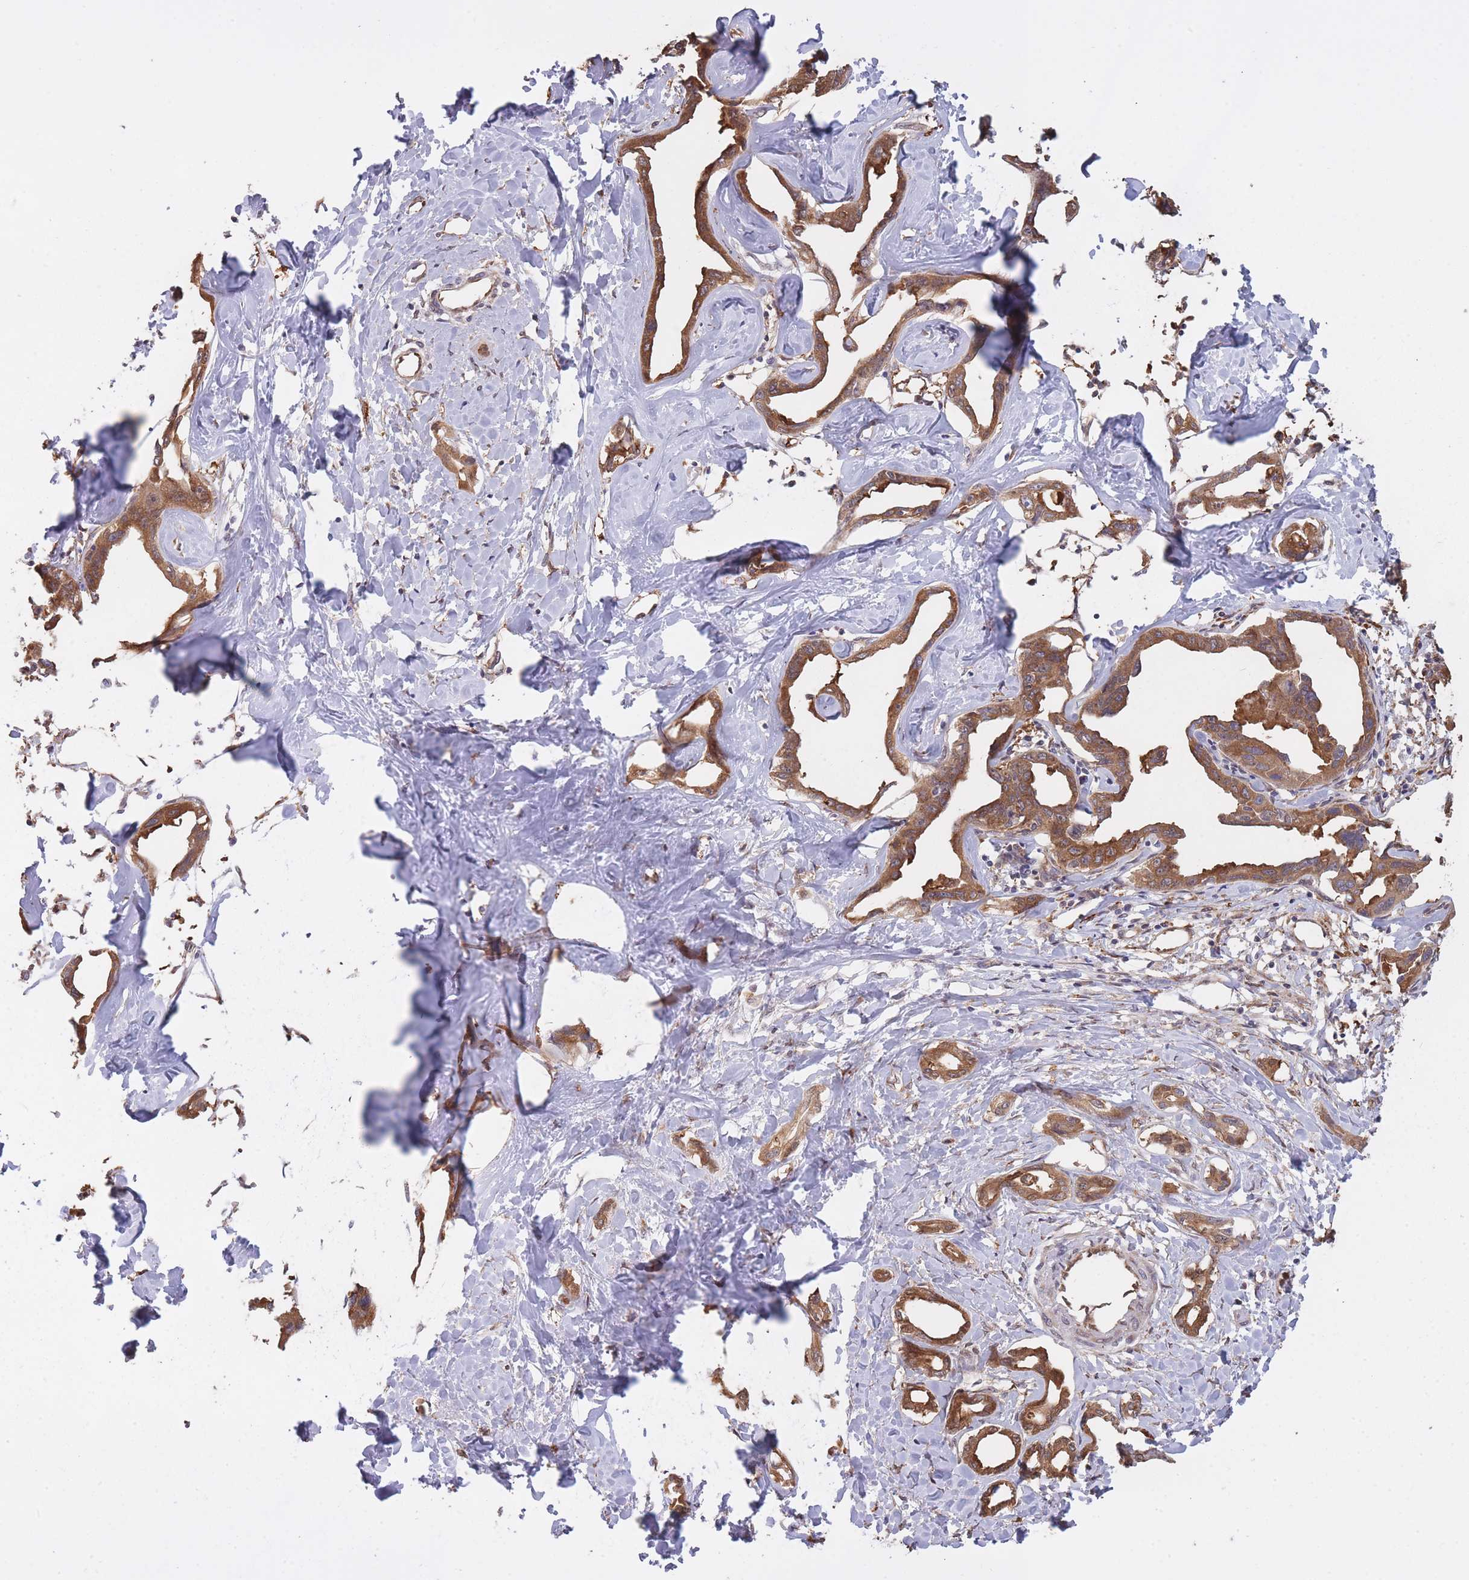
{"staining": {"intensity": "moderate", "quantity": ">75%", "location": "cytoplasmic/membranous"}, "tissue": "liver cancer", "cell_type": "Tumor cells", "image_type": "cancer", "snomed": [{"axis": "morphology", "description": "Cholangiocarcinoma"}, {"axis": "topography", "description": "Liver"}], "caption": "Liver cancer stained with a protein marker reveals moderate staining in tumor cells.", "gene": "ARL13B", "patient": {"sex": "male", "age": 59}}